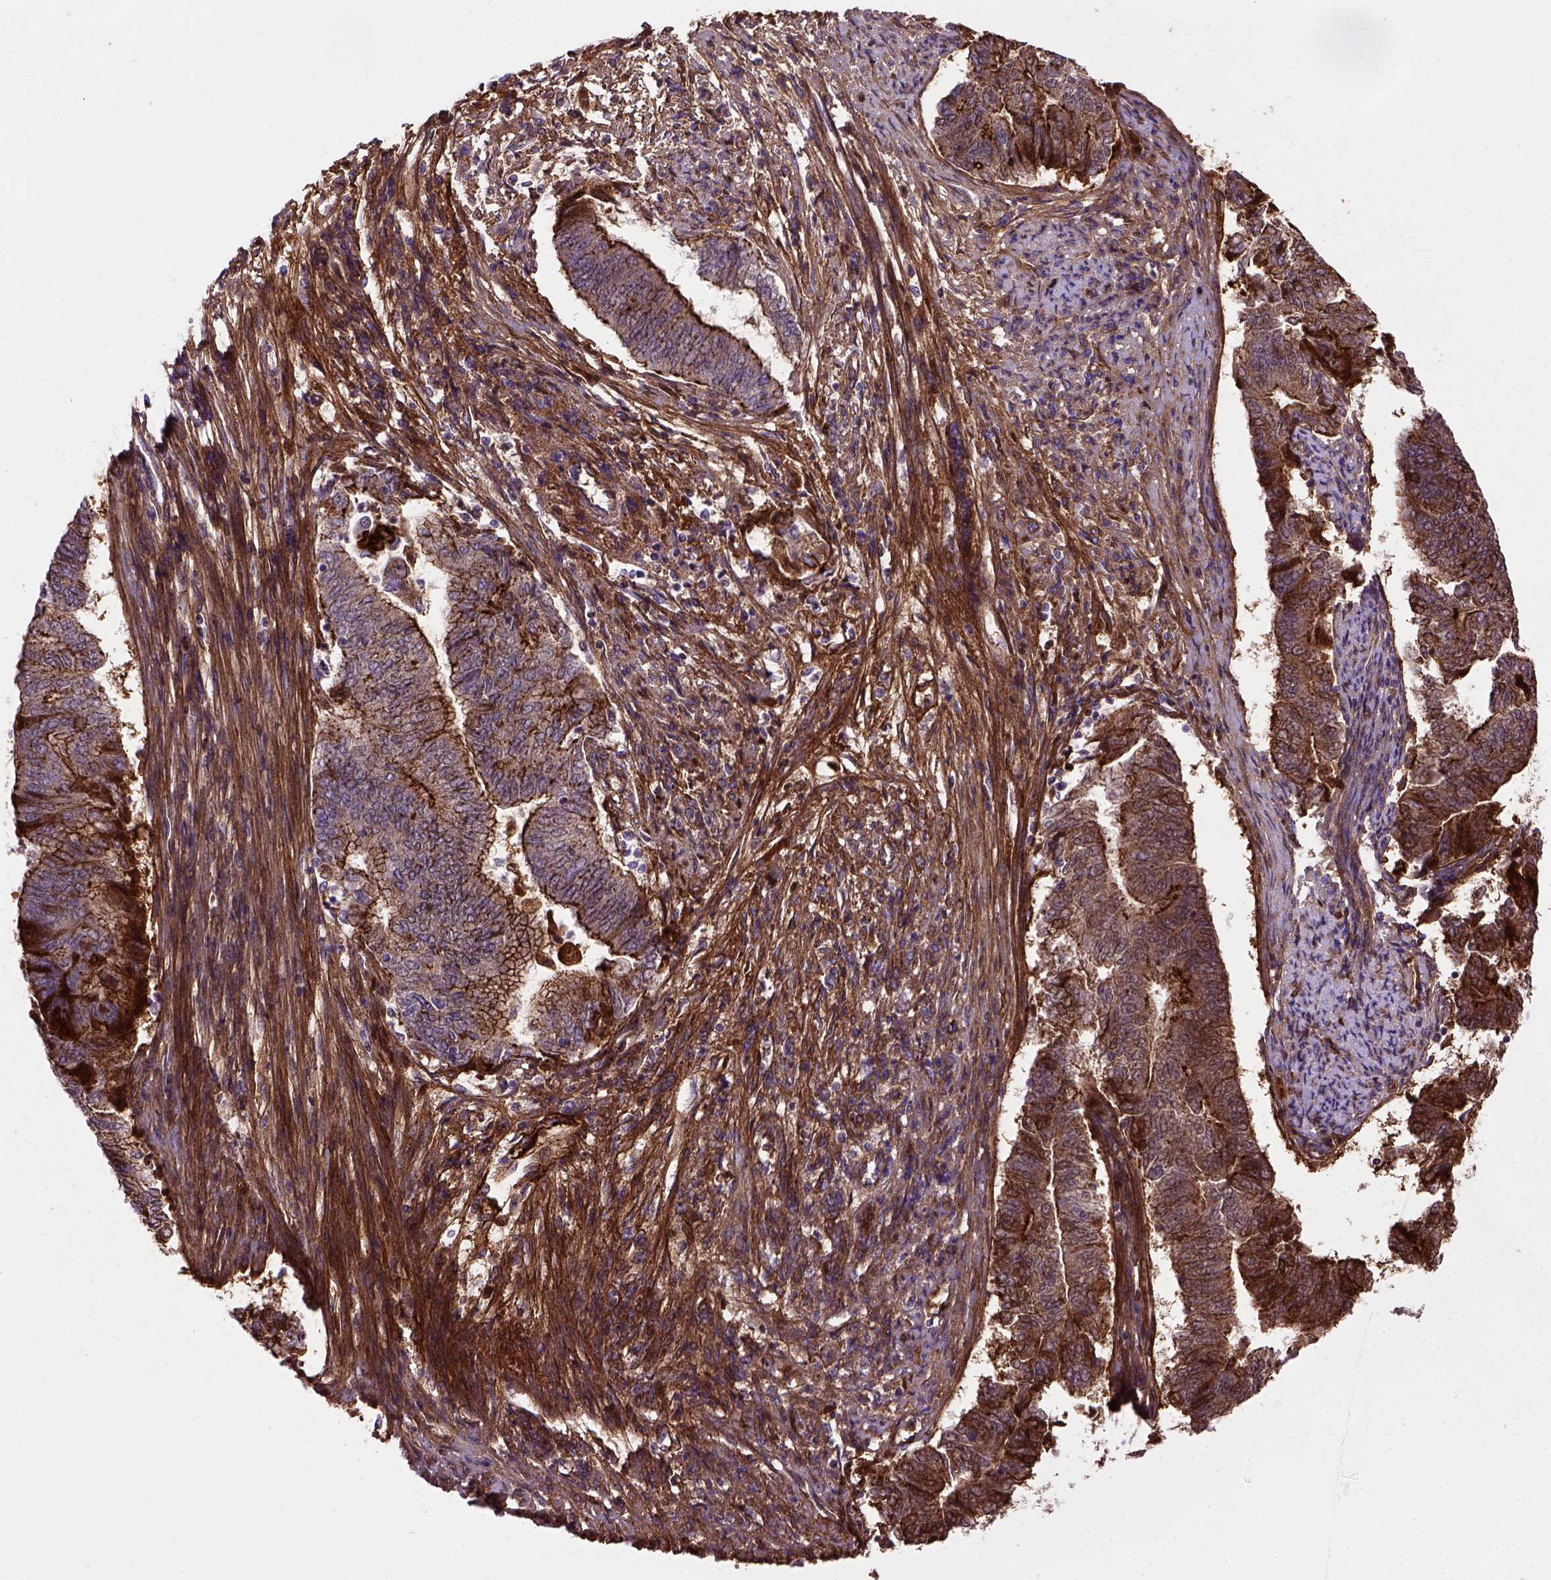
{"staining": {"intensity": "strong", "quantity": ">75%", "location": "cytoplasmic/membranous"}, "tissue": "endometrial cancer", "cell_type": "Tumor cells", "image_type": "cancer", "snomed": [{"axis": "morphology", "description": "Adenocarcinoma, NOS"}, {"axis": "topography", "description": "Endometrium"}], "caption": "Immunohistochemical staining of human adenocarcinoma (endometrial) exhibits high levels of strong cytoplasmic/membranous protein staining in approximately >75% of tumor cells.", "gene": "CDH1", "patient": {"sex": "female", "age": 65}}